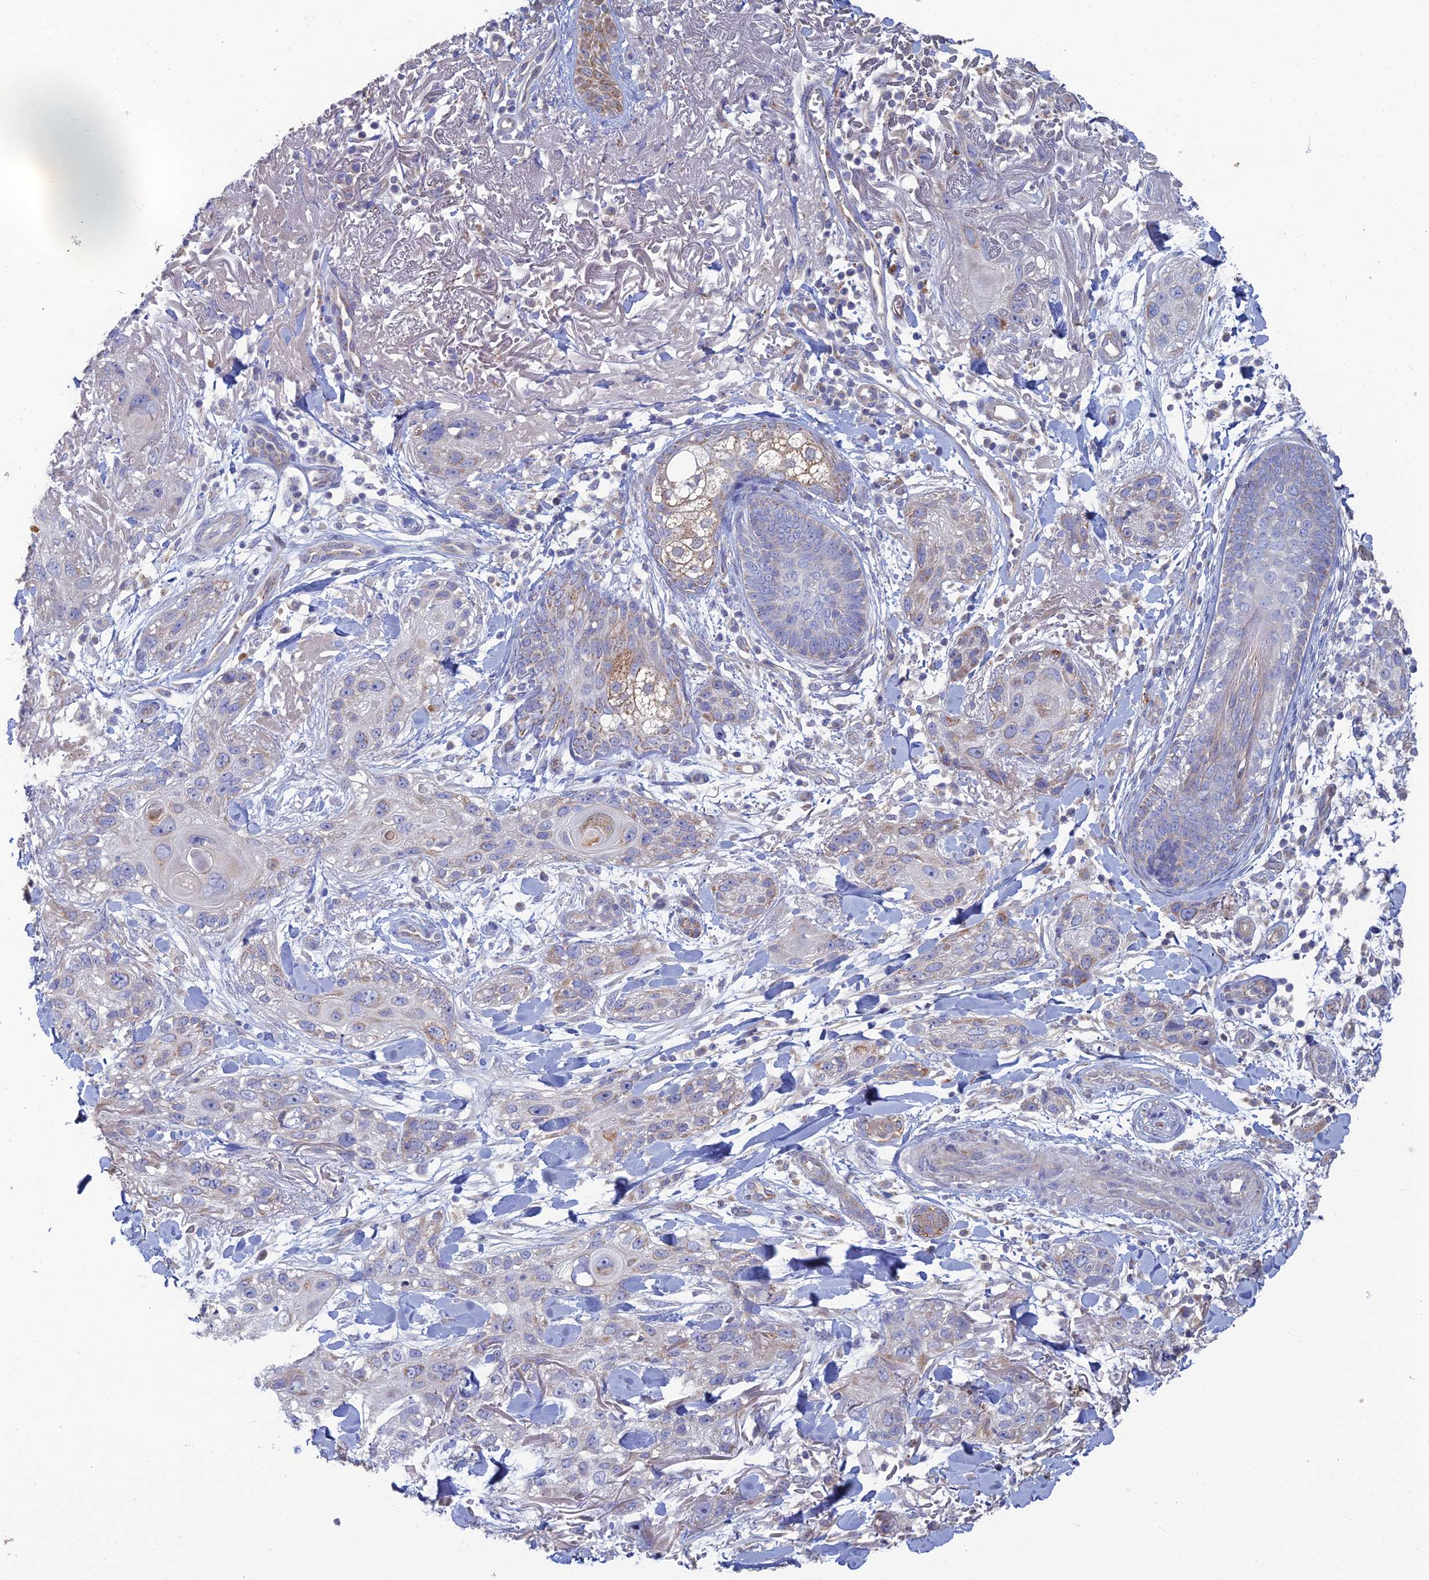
{"staining": {"intensity": "weak", "quantity": "<25%", "location": "cytoplasmic/membranous"}, "tissue": "skin cancer", "cell_type": "Tumor cells", "image_type": "cancer", "snomed": [{"axis": "morphology", "description": "Normal tissue, NOS"}, {"axis": "morphology", "description": "Squamous cell carcinoma, NOS"}, {"axis": "topography", "description": "Skin"}], "caption": "Protein analysis of skin squamous cell carcinoma reveals no significant positivity in tumor cells.", "gene": "ARL16", "patient": {"sex": "male", "age": 72}}